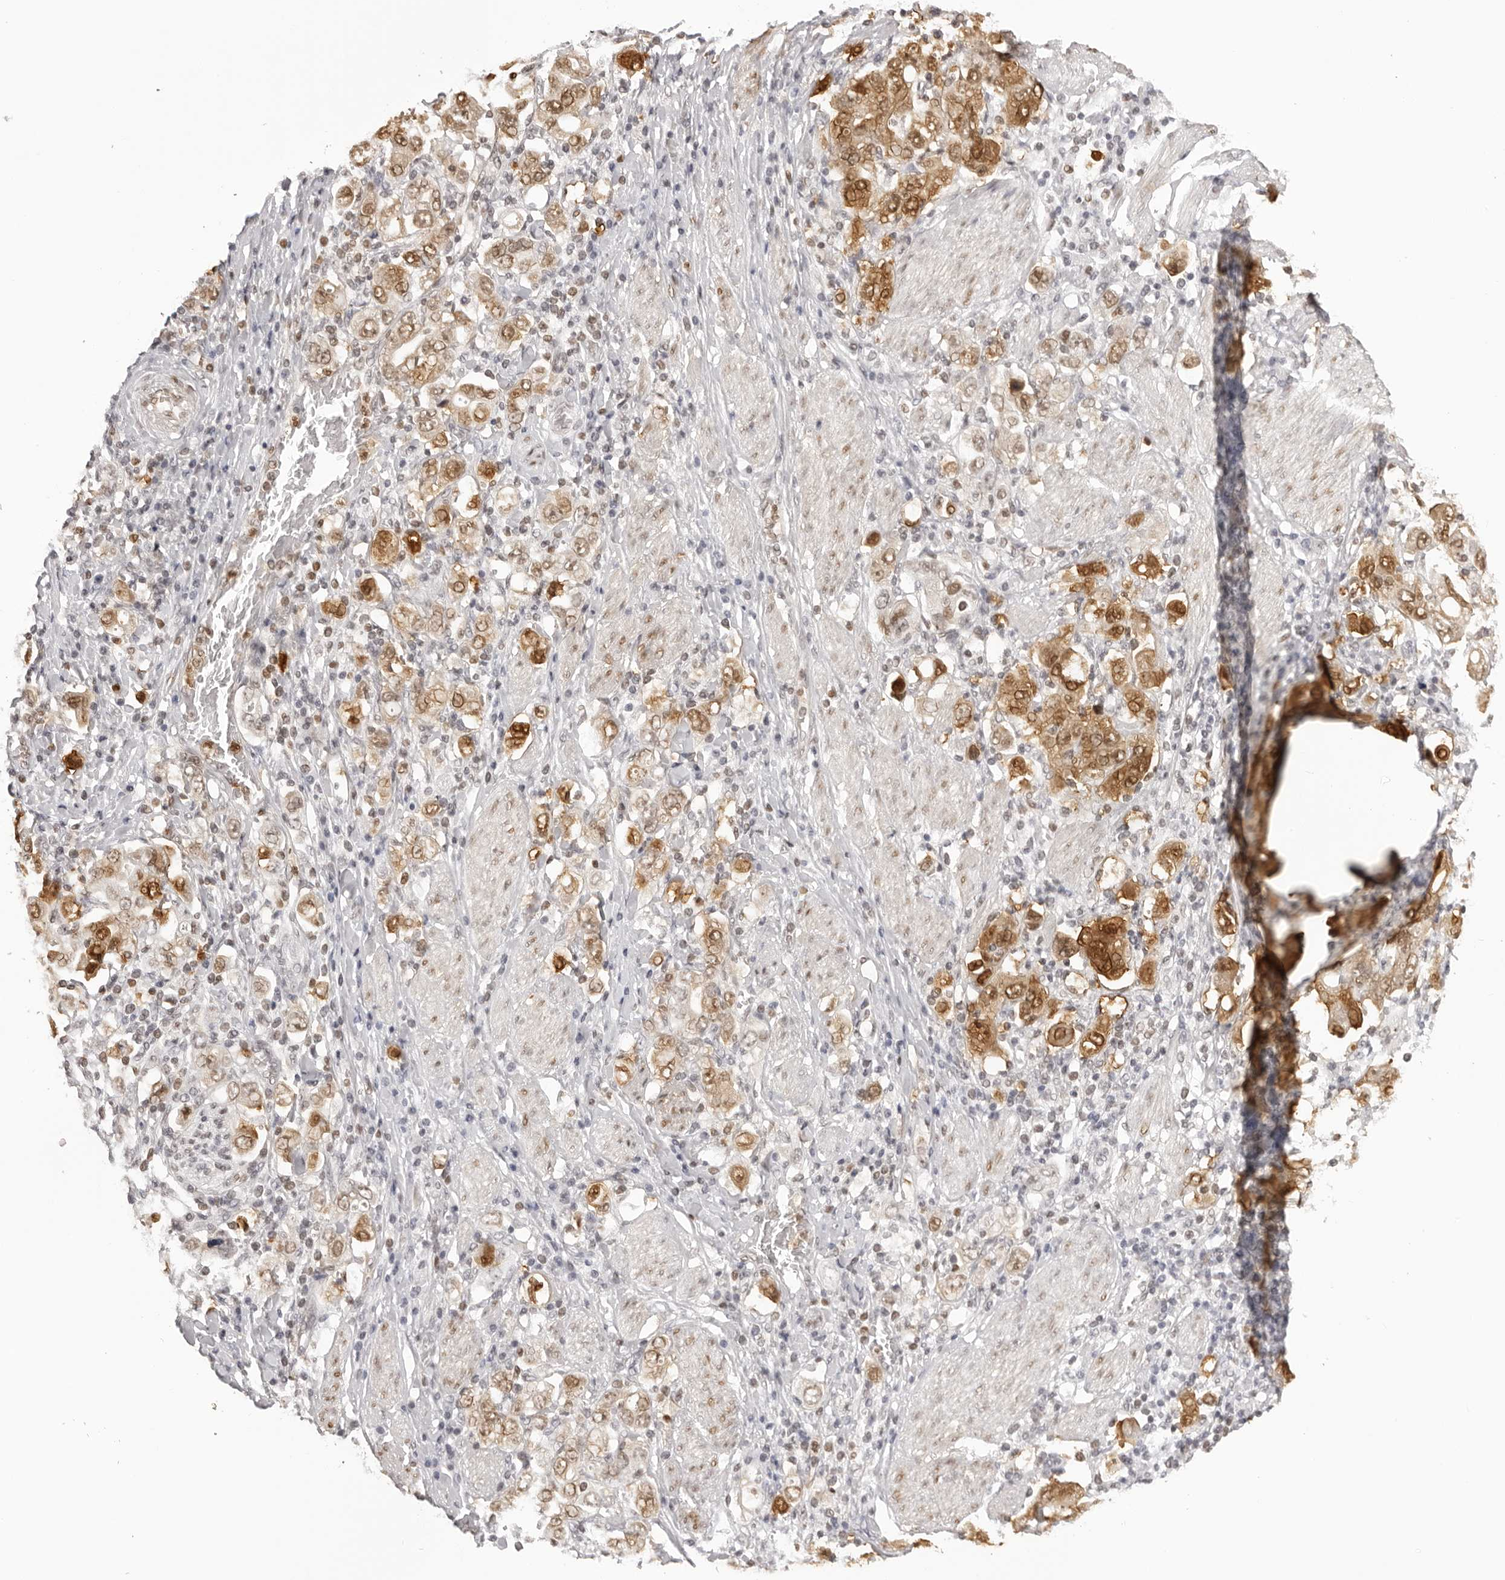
{"staining": {"intensity": "moderate", "quantity": ">75%", "location": "cytoplasmic/membranous,nuclear"}, "tissue": "stomach cancer", "cell_type": "Tumor cells", "image_type": "cancer", "snomed": [{"axis": "morphology", "description": "Adenocarcinoma, NOS"}, {"axis": "topography", "description": "Stomach, upper"}], "caption": "Adenocarcinoma (stomach) was stained to show a protein in brown. There is medium levels of moderate cytoplasmic/membranous and nuclear positivity in approximately >75% of tumor cells. (Stains: DAB in brown, nuclei in blue, Microscopy: brightfield microscopy at high magnification).", "gene": "HSPA4", "patient": {"sex": "male", "age": 62}}